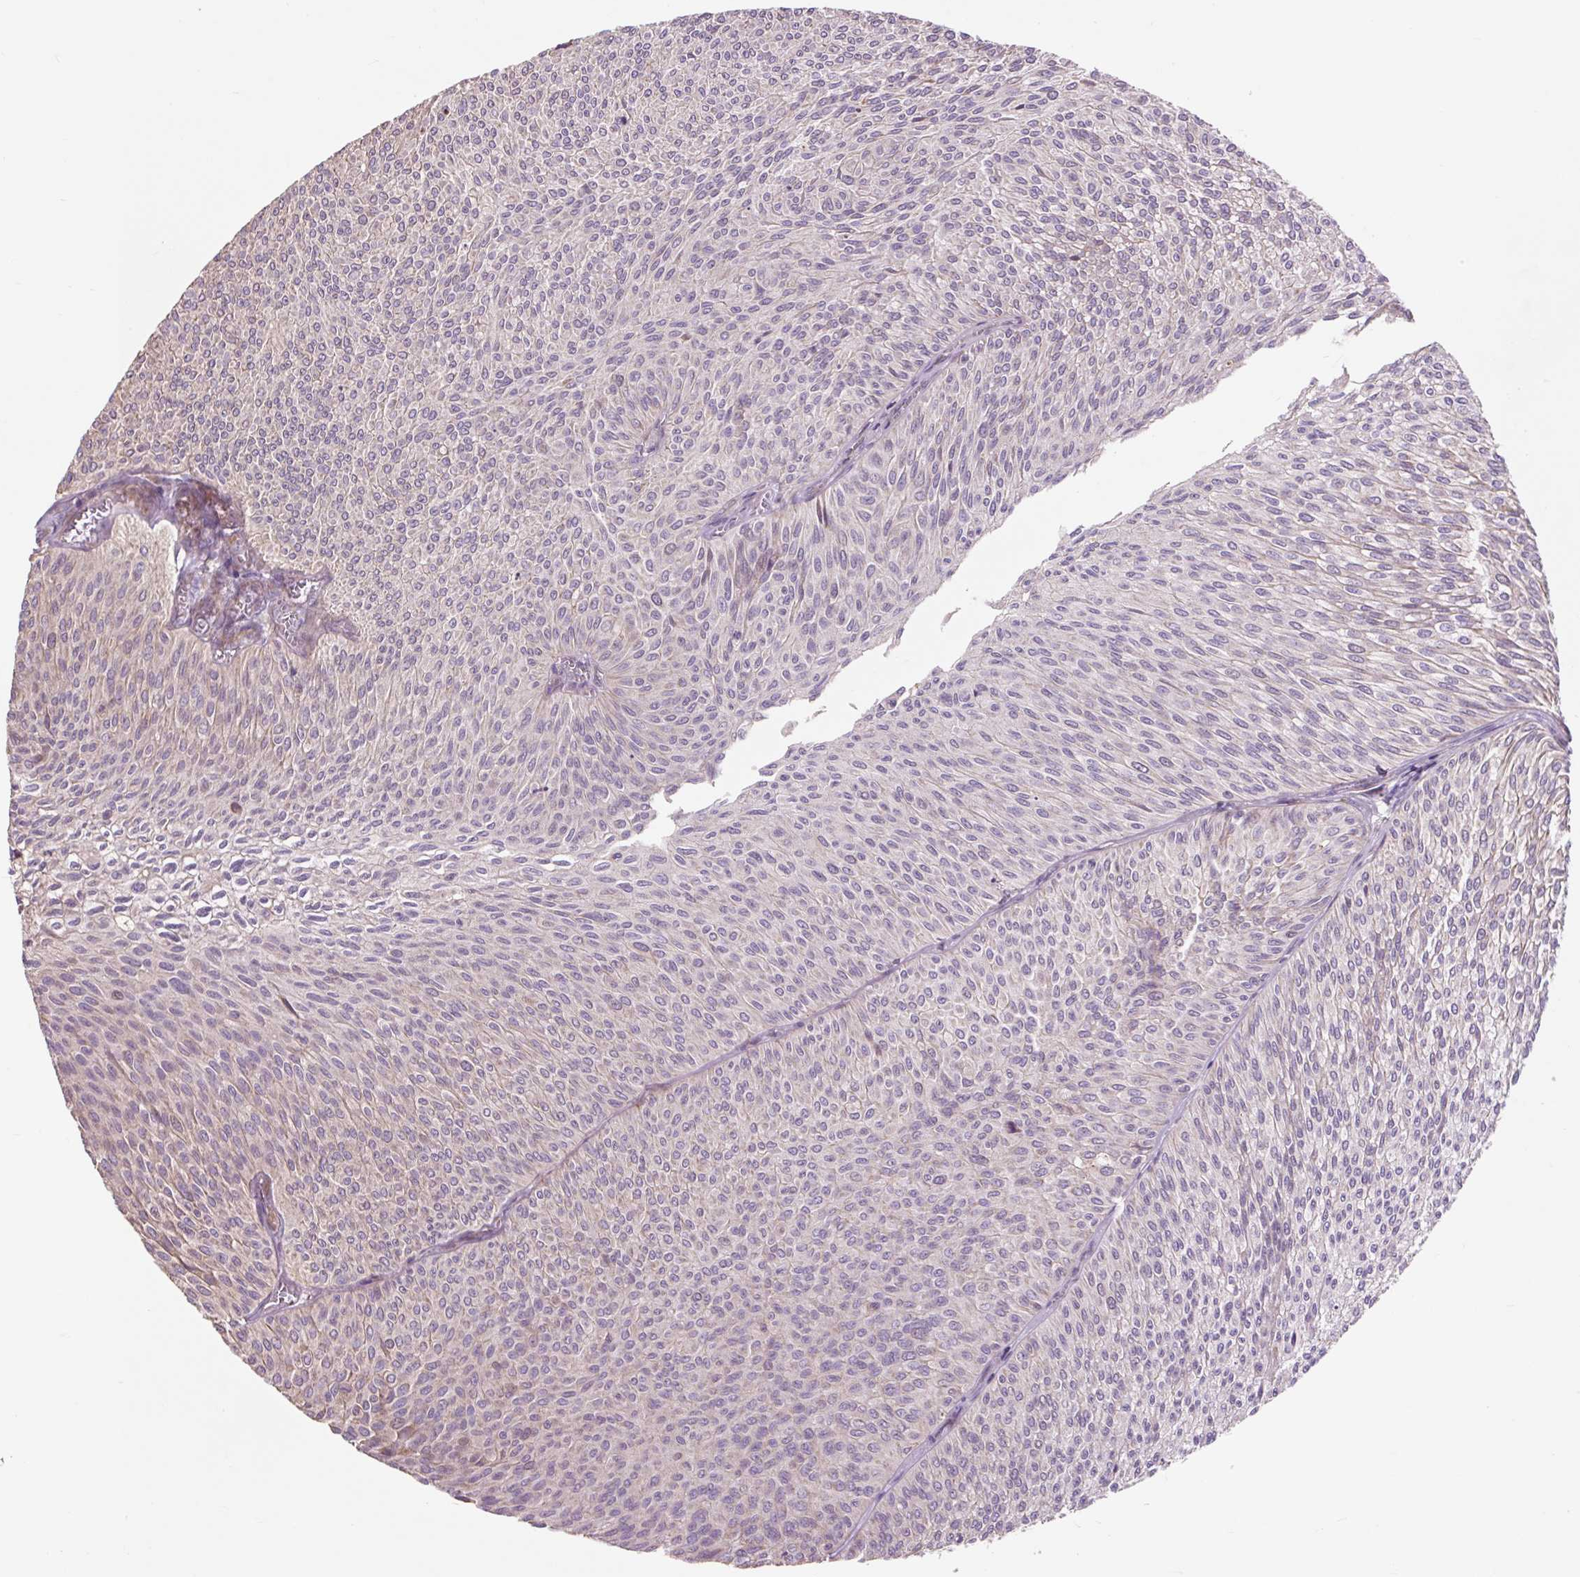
{"staining": {"intensity": "weak", "quantity": "<25%", "location": "cytoplasmic/membranous"}, "tissue": "urothelial cancer", "cell_type": "Tumor cells", "image_type": "cancer", "snomed": [{"axis": "morphology", "description": "Urothelial carcinoma, Low grade"}, {"axis": "topography", "description": "Urinary bladder"}], "caption": "DAB (3,3'-diaminobenzidine) immunohistochemical staining of human urothelial carcinoma (low-grade) shows no significant expression in tumor cells.", "gene": "PRIMPOL", "patient": {"sex": "male", "age": 91}}